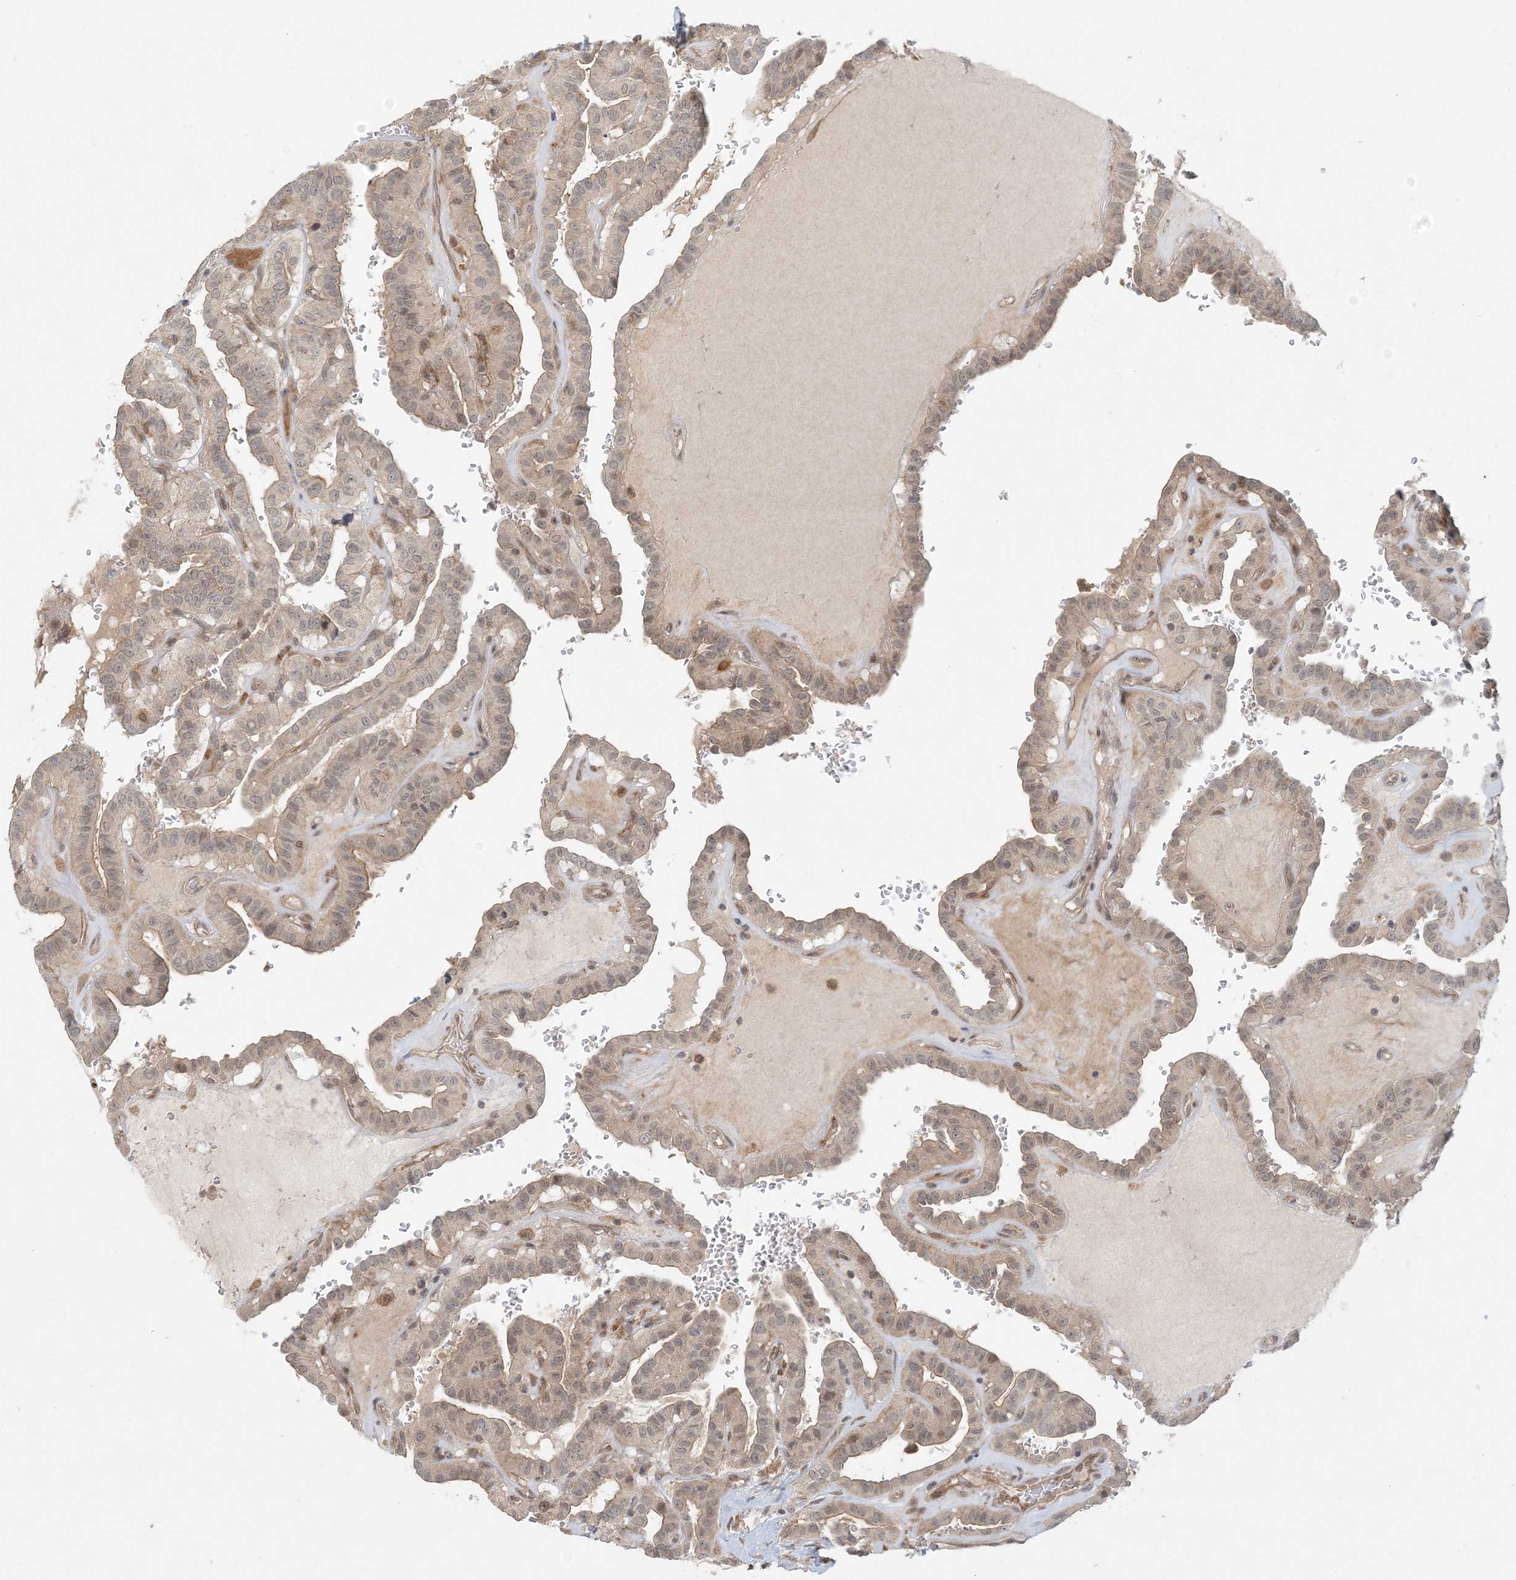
{"staining": {"intensity": "negative", "quantity": "none", "location": "none"}, "tissue": "thyroid cancer", "cell_type": "Tumor cells", "image_type": "cancer", "snomed": [{"axis": "morphology", "description": "Papillary adenocarcinoma, NOS"}, {"axis": "topography", "description": "Thyroid gland"}], "caption": "Tumor cells show no significant positivity in papillary adenocarcinoma (thyroid).", "gene": "OBI1", "patient": {"sex": "male", "age": 77}}